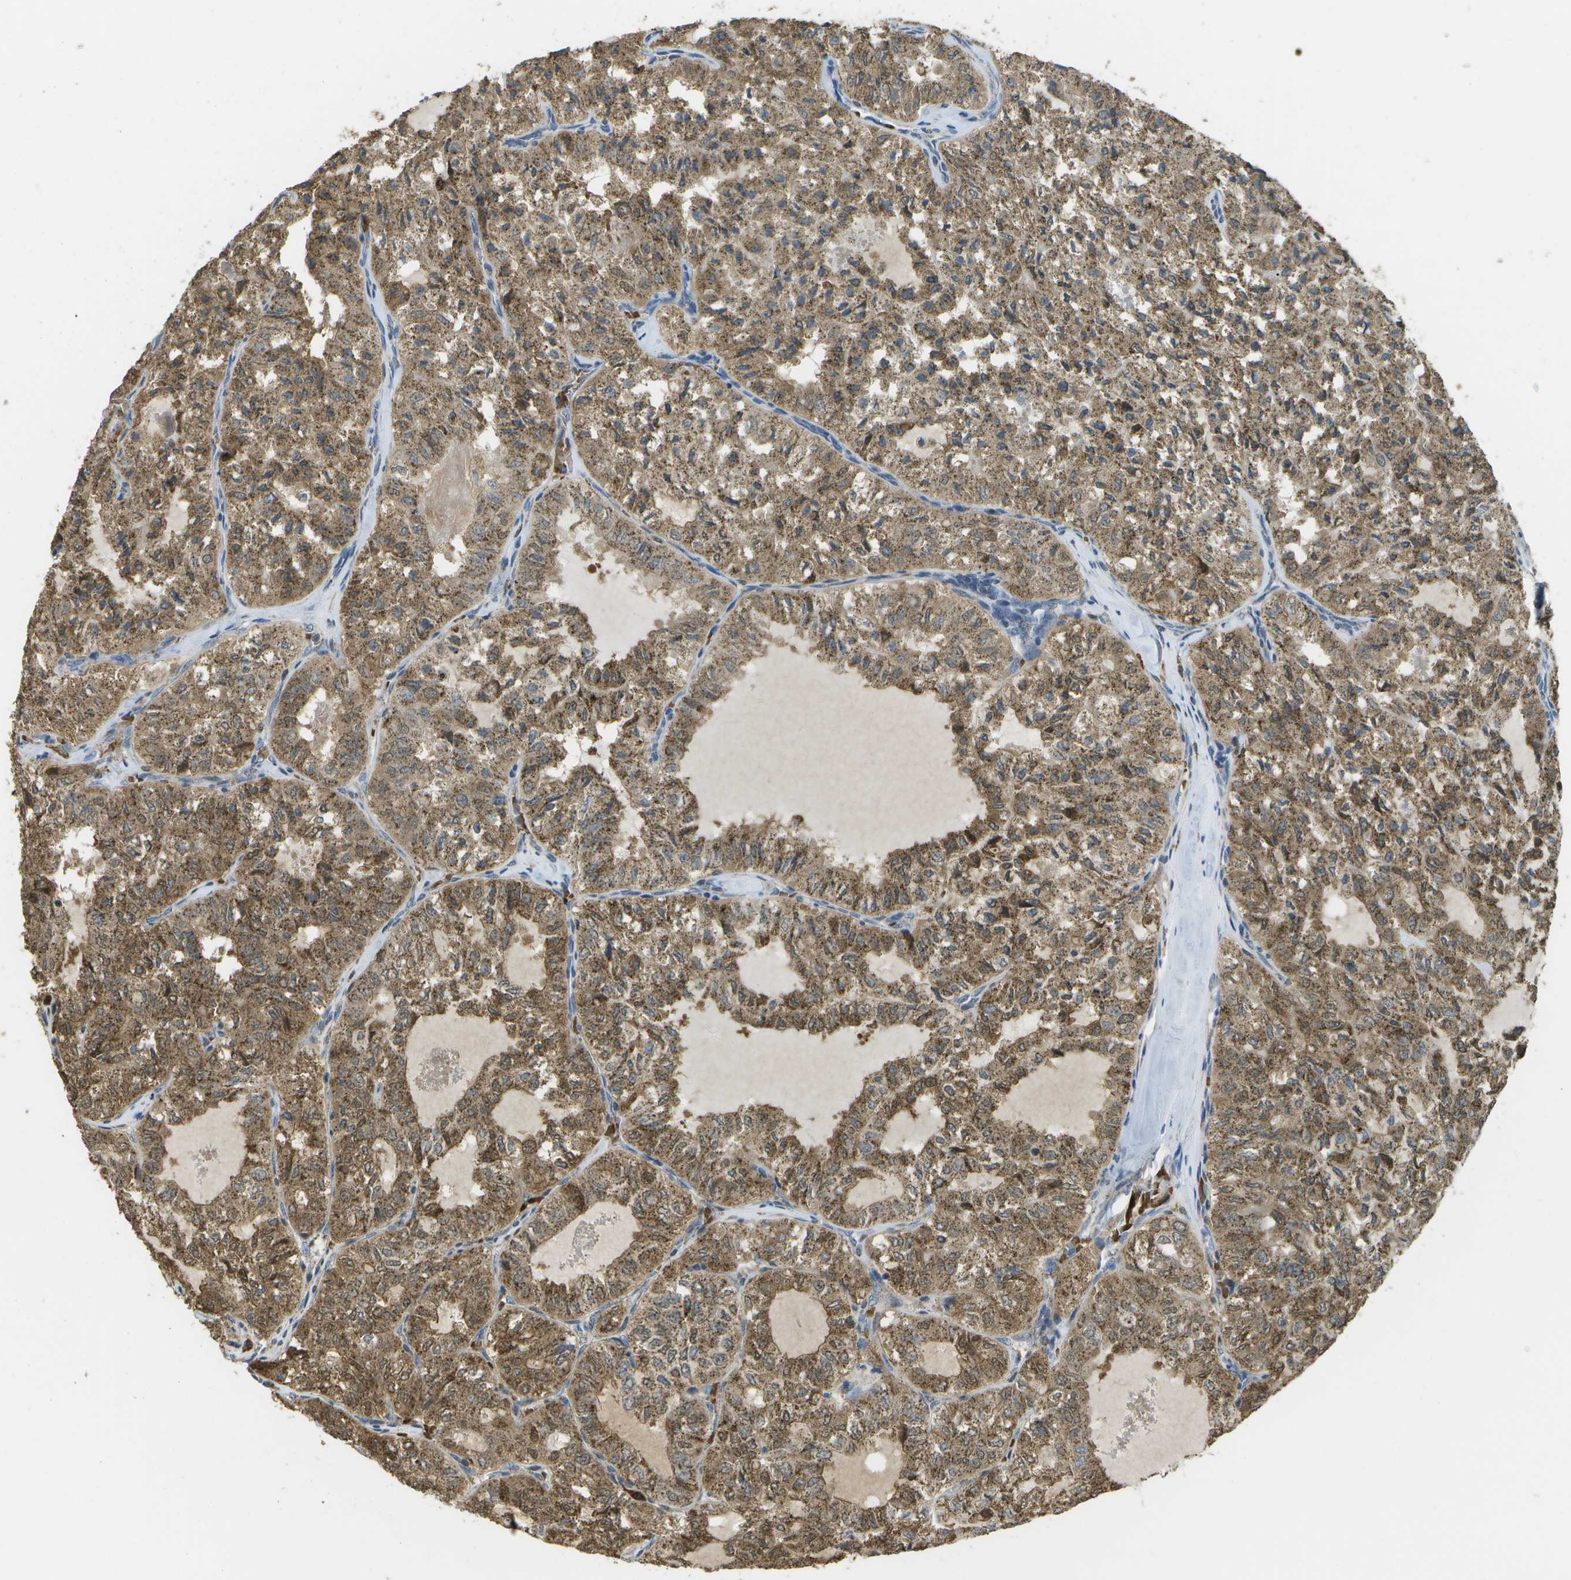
{"staining": {"intensity": "moderate", "quantity": ">75%", "location": "cytoplasmic/membranous"}, "tissue": "thyroid cancer", "cell_type": "Tumor cells", "image_type": "cancer", "snomed": [{"axis": "morphology", "description": "Follicular adenoma carcinoma, NOS"}, {"axis": "topography", "description": "Thyroid gland"}], "caption": "Immunohistochemical staining of thyroid follicular adenoma carcinoma shows moderate cytoplasmic/membranous protein staining in about >75% of tumor cells. The protein of interest is stained brown, and the nuclei are stained in blue (DAB IHC with brightfield microscopy, high magnification).", "gene": "CACHD1", "patient": {"sex": "male", "age": 75}}